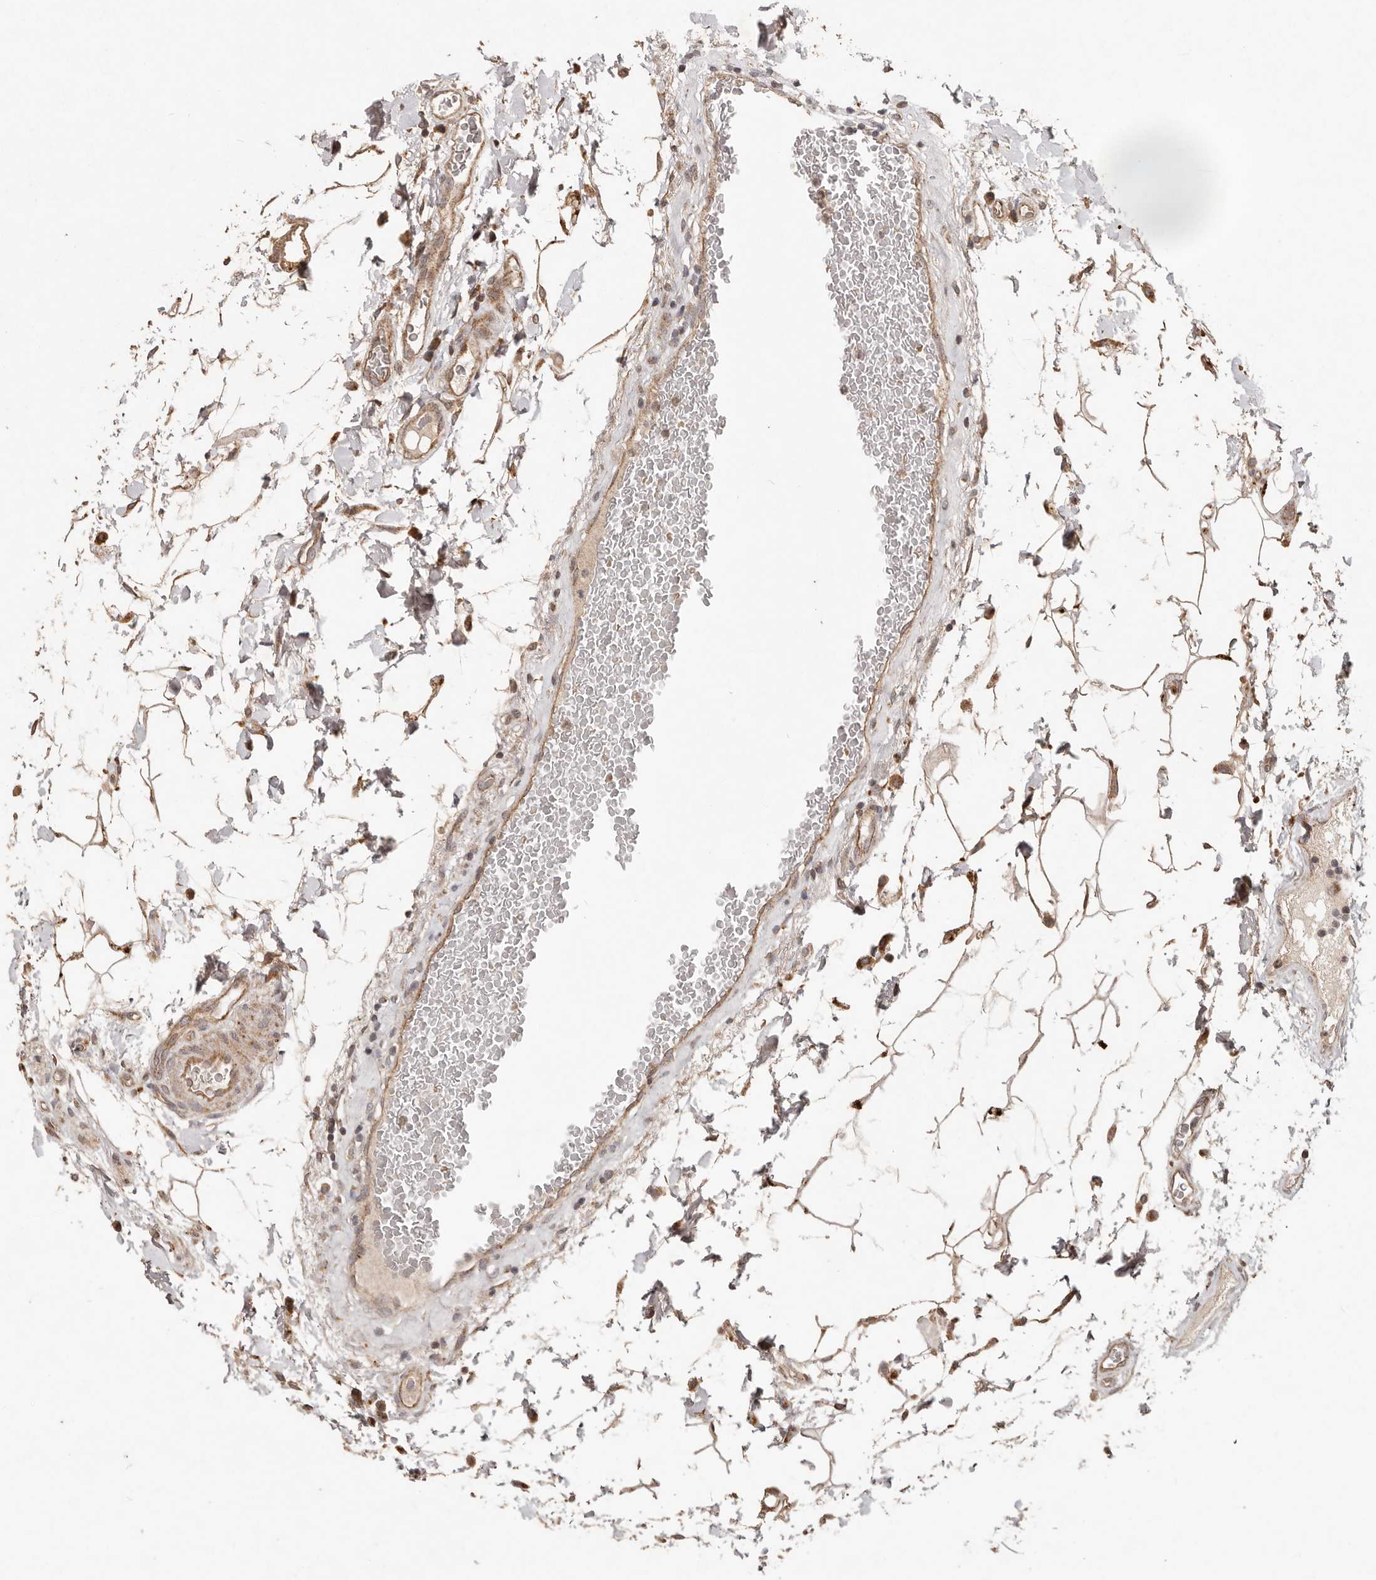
{"staining": {"intensity": "moderate", "quantity": ">75%", "location": "cytoplasmic/membranous"}, "tissue": "colon", "cell_type": "Endothelial cells", "image_type": "normal", "snomed": [{"axis": "morphology", "description": "Normal tissue, NOS"}, {"axis": "topography", "description": "Colon"}], "caption": "Unremarkable colon reveals moderate cytoplasmic/membranous staining in about >75% of endothelial cells, visualized by immunohistochemistry.", "gene": "PLOD2", "patient": {"sex": "female", "age": 79}}